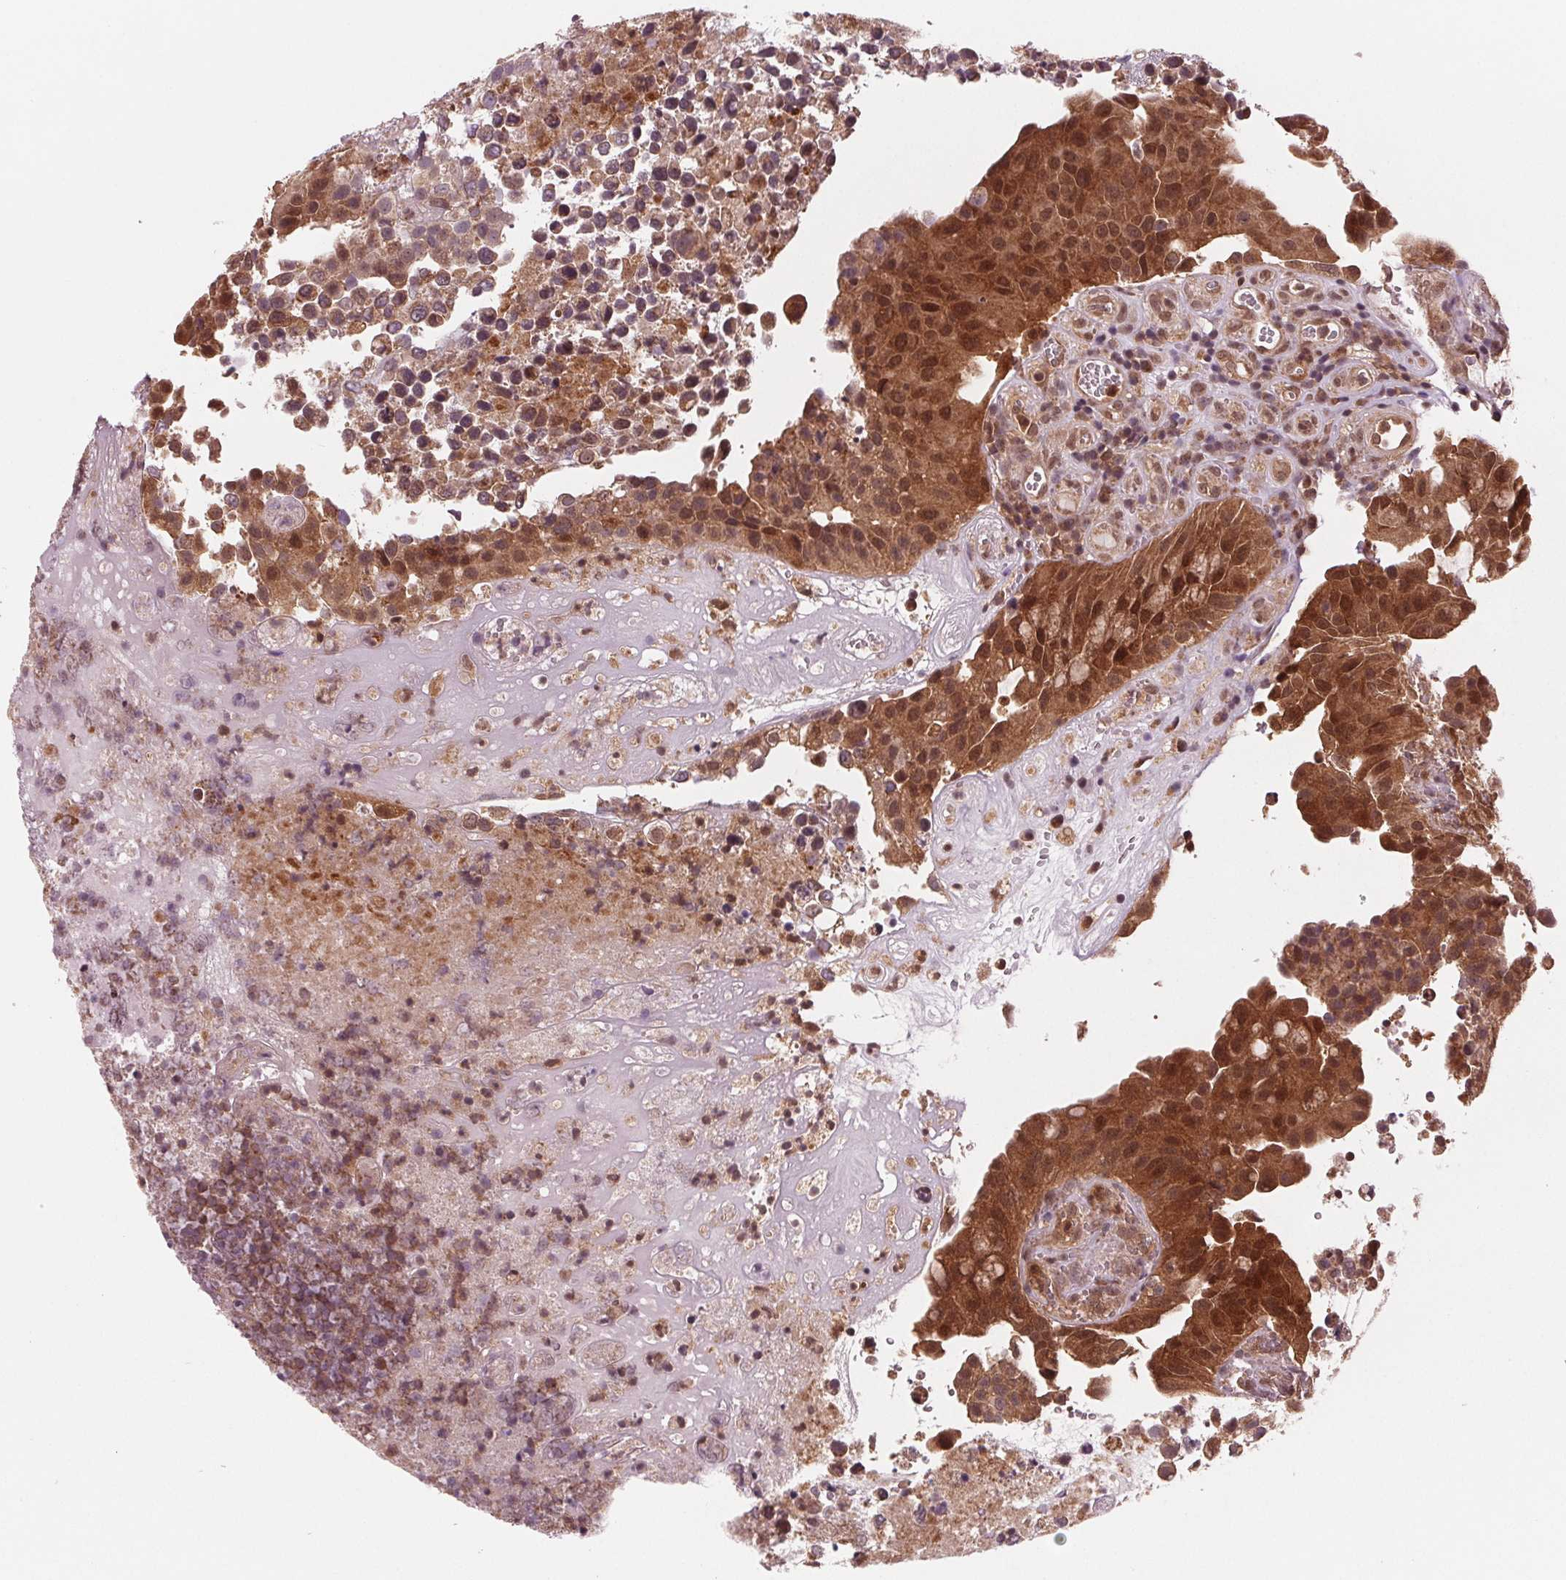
{"staining": {"intensity": "moderate", "quantity": ">75%", "location": "cytoplasmic/membranous,nuclear"}, "tissue": "urothelial cancer", "cell_type": "Tumor cells", "image_type": "cancer", "snomed": [{"axis": "morphology", "description": "Urothelial carcinoma, Low grade"}, {"axis": "topography", "description": "Urinary bladder"}], "caption": "This is a photomicrograph of immunohistochemistry staining of low-grade urothelial carcinoma, which shows moderate expression in the cytoplasmic/membranous and nuclear of tumor cells.", "gene": "STAT3", "patient": {"sex": "male", "age": 76}}